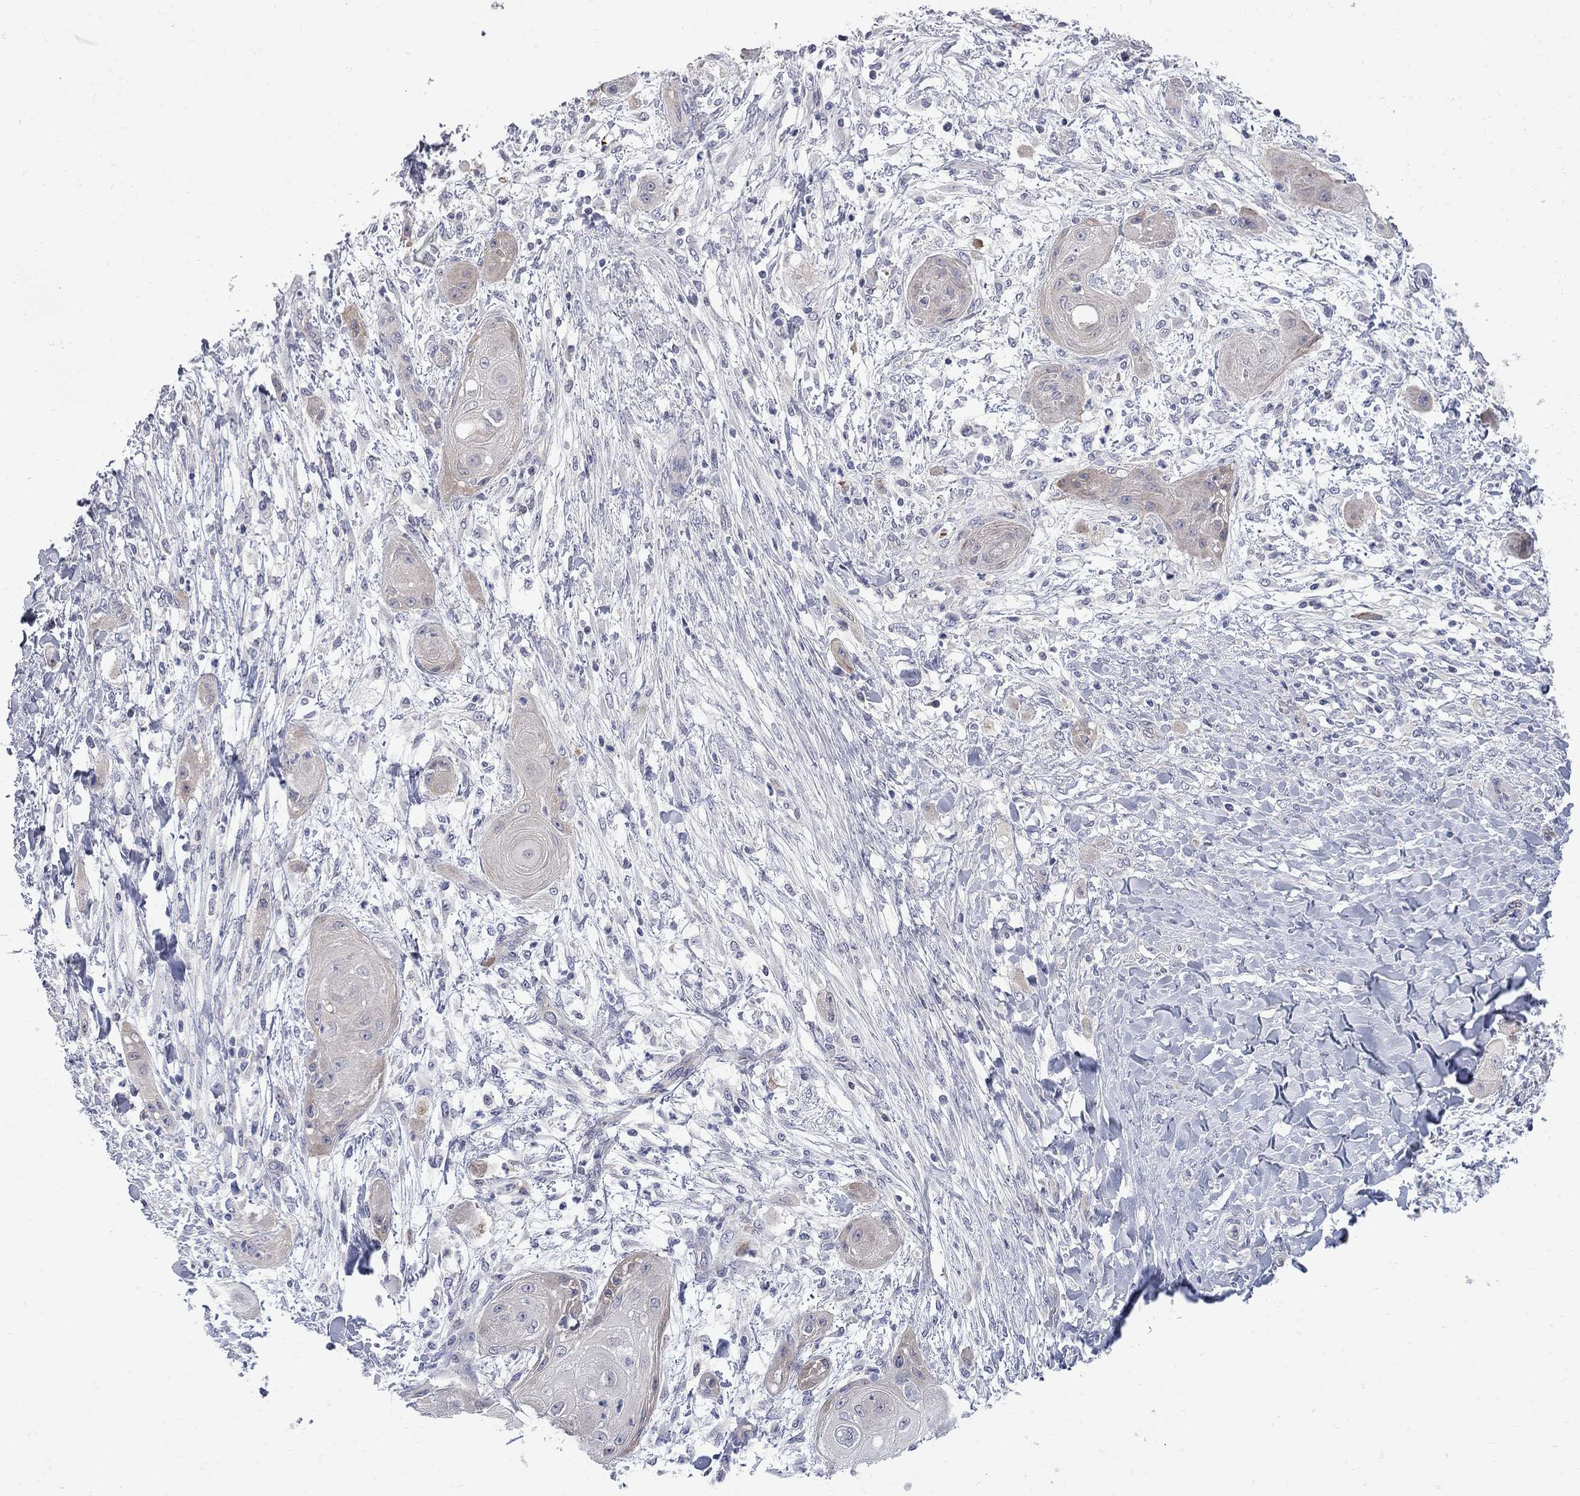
{"staining": {"intensity": "negative", "quantity": "none", "location": "none"}, "tissue": "skin cancer", "cell_type": "Tumor cells", "image_type": "cancer", "snomed": [{"axis": "morphology", "description": "Squamous cell carcinoma, NOS"}, {"axis": "topography", "description": "Skin"}], "caption": "Immunohistochemistry of squamous cell carcinoma (skin) displays no expression in tumor cells. (Stains: DAB immunohistochemistry with hematoxylin counter stain, Microscopy: brightfield microscopy at high magnification).", "gene": "GALNT8", "patient": {"sex": "male", "age": 62}}